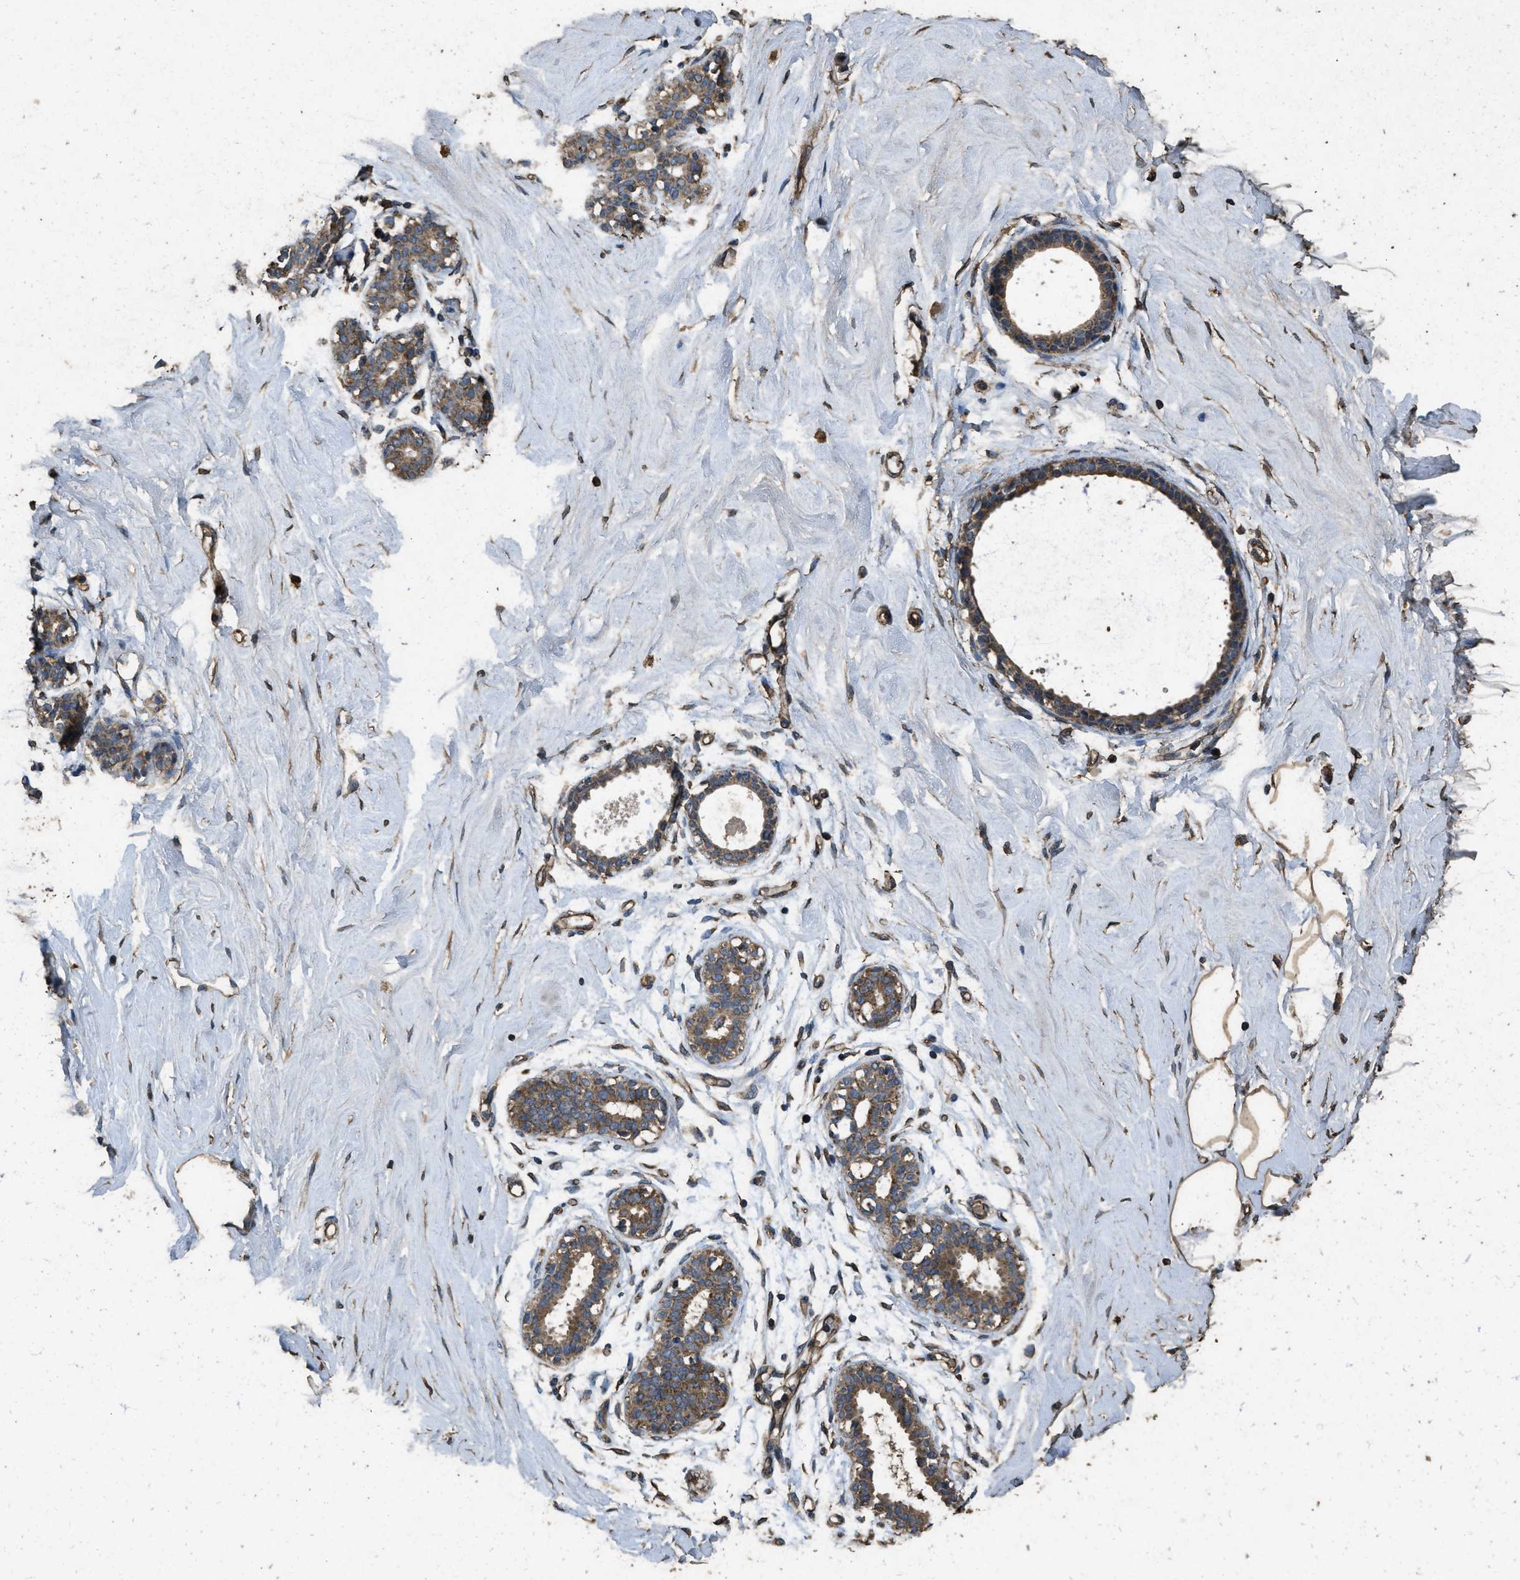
{"staining": {"intensity": "weak", "quantity": "25%-75%", "location": "cytoplasmic/membranous"}, "tissue": "breast", "cell_type": "Adipocytes", "image_type": "normal", "snomed": [{"axis": "morphology", "description": "Normal tissue, NOS"}, {"axis": "topography", "description": "Breast"}], "caption": "Immunohistochemistry (IHC) histopathology image of benign breast: human breast stained using immunohistochemistry shows low levels of weak protein expression localized specifically in the cytoplasmic/membranous of adipocytes, appearing as a cytoplasmic/membranous brown color.", "gene": "CYRIA", "patient": {"sex": "female", "age": 23}}